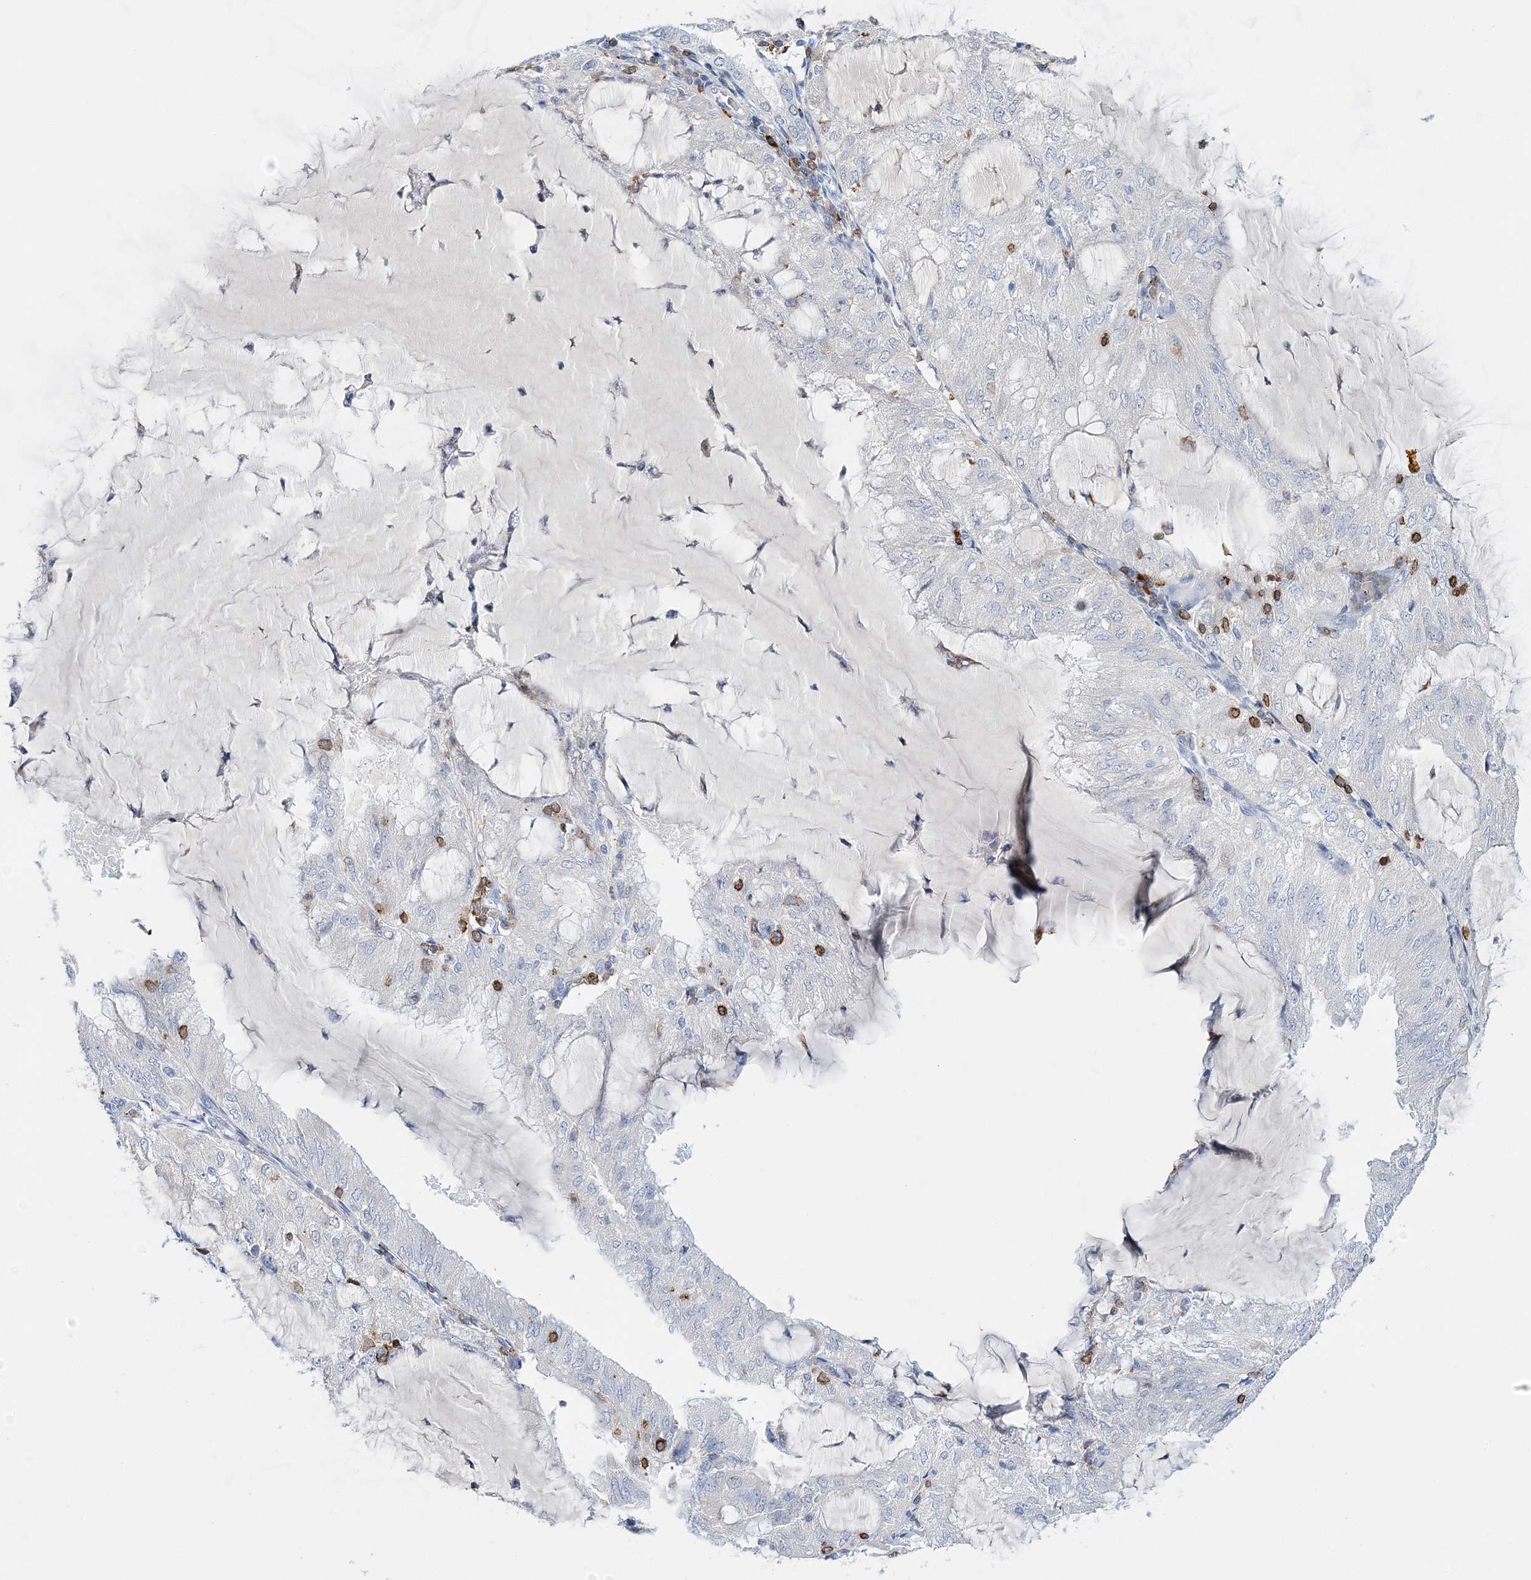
{"staining": {"intensity": "negative", "quantity": "none", "location": "none"}, "tissue": "endometrial cancer", "cell_type": "Tumor cells", "image_type": "cancer", "snomed": [{"axis": "morphology", "description": "Adenocarcinoma, NOS"}, {"axis": "topography", "description": "Endometrium"}], "caption": "Immunohistochemical staining of endometrial cancer (adenocarcinoma) reveals no significant expression in tumor cells.", "gene": "PRMT9", "patient": {"sex": "female", "age": 81}}